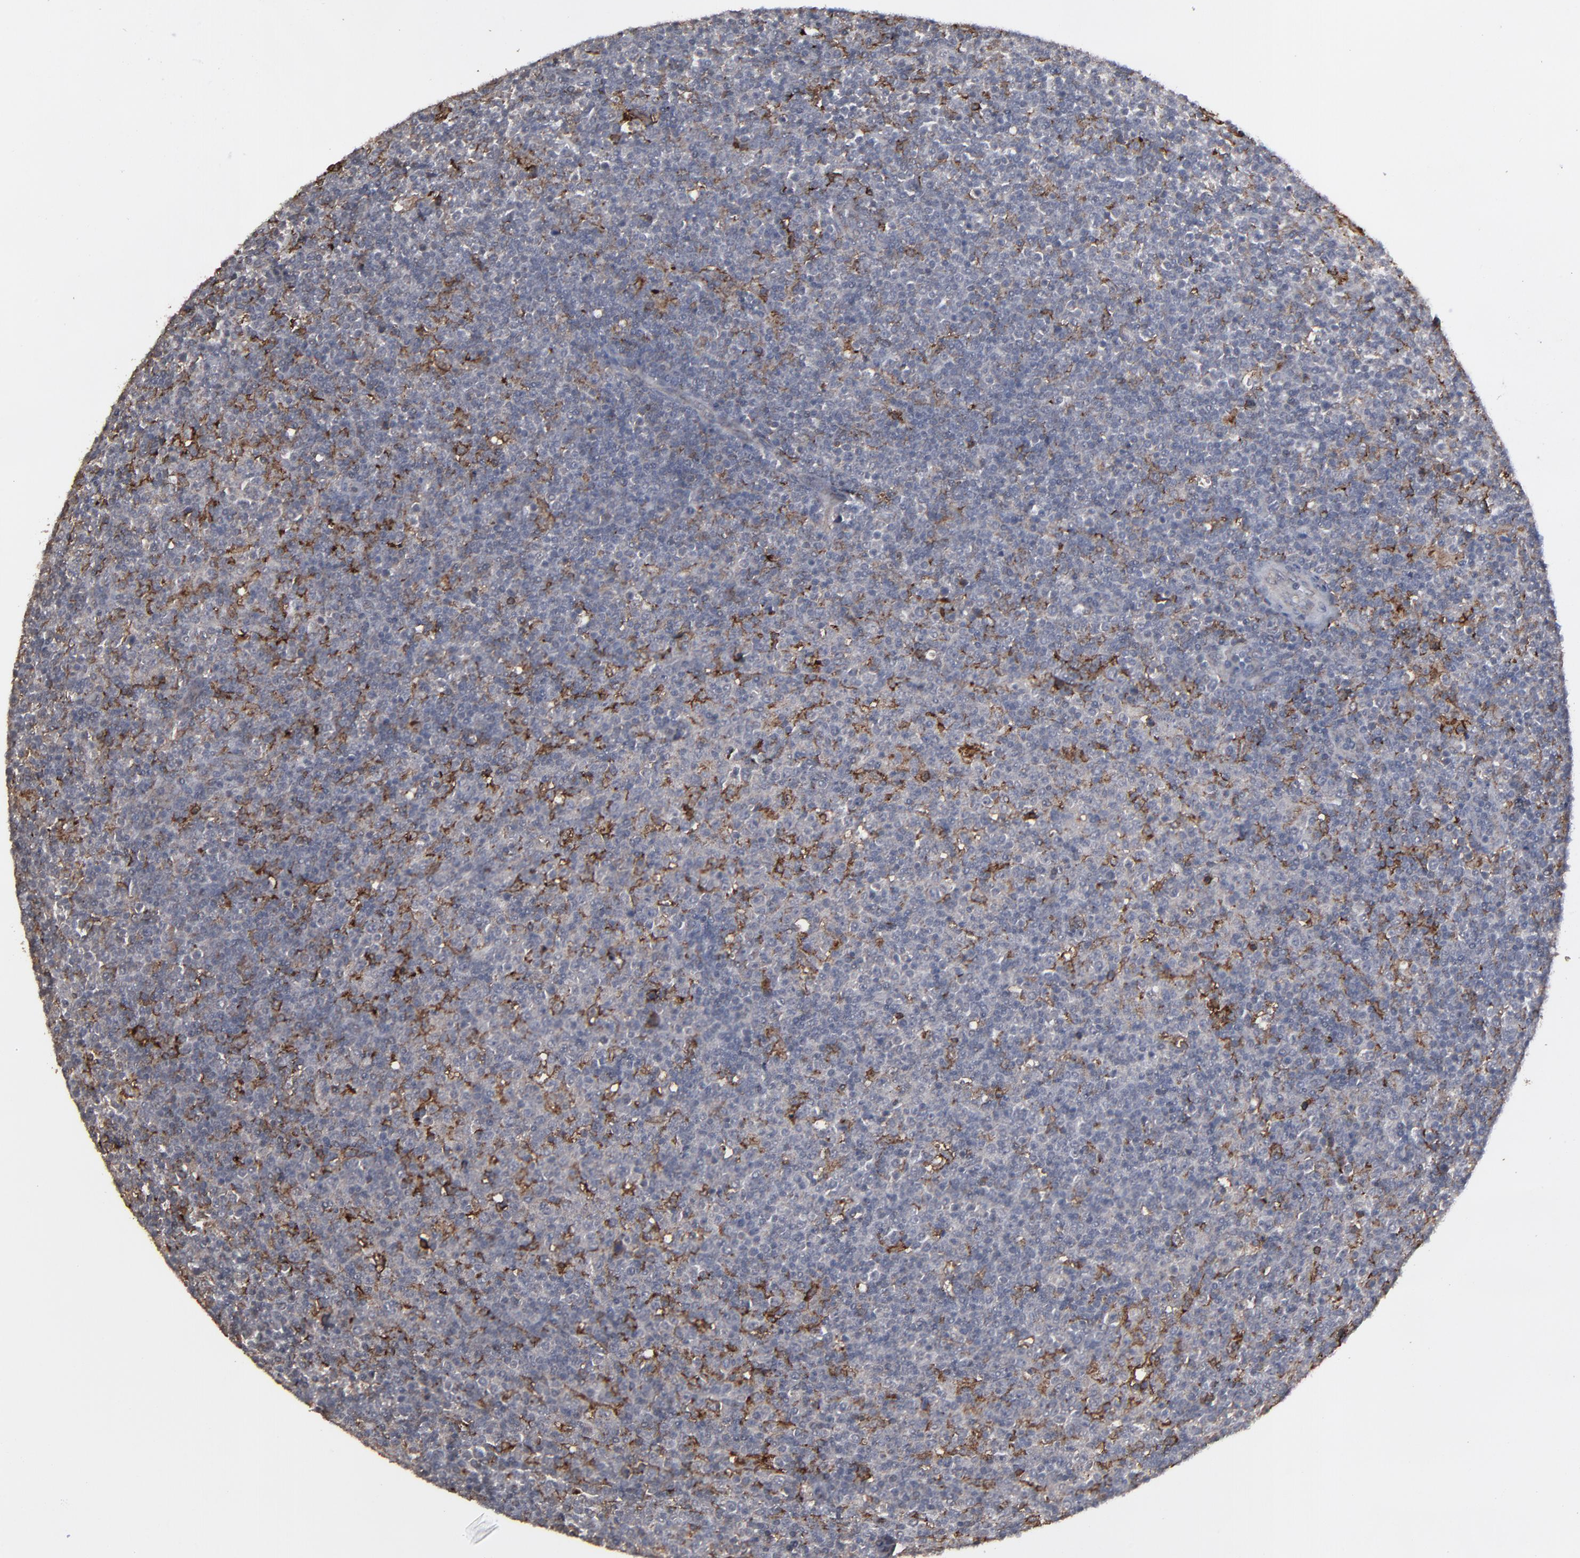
{"staining": {"intensity": "negative", "quantity": "none", "location": "none"}, "tissue": "lymphoma", "cell_type": "Tumor cells", "image_type": "cancer", "snomed": [{"axis": "morphology", "description": "Malignant lymphoma, non-Hodgkin's type, Low grade"}, {"axis": "topography", "description": "Lymph node"}], "caption": "The micrograph exhibits no significant expression in tumor cells of malignant lymphoma, non-Hodgkin's type (low-grade).", "gene": "SLC22A17", "patient": {"sex": "male", "age": 70}}